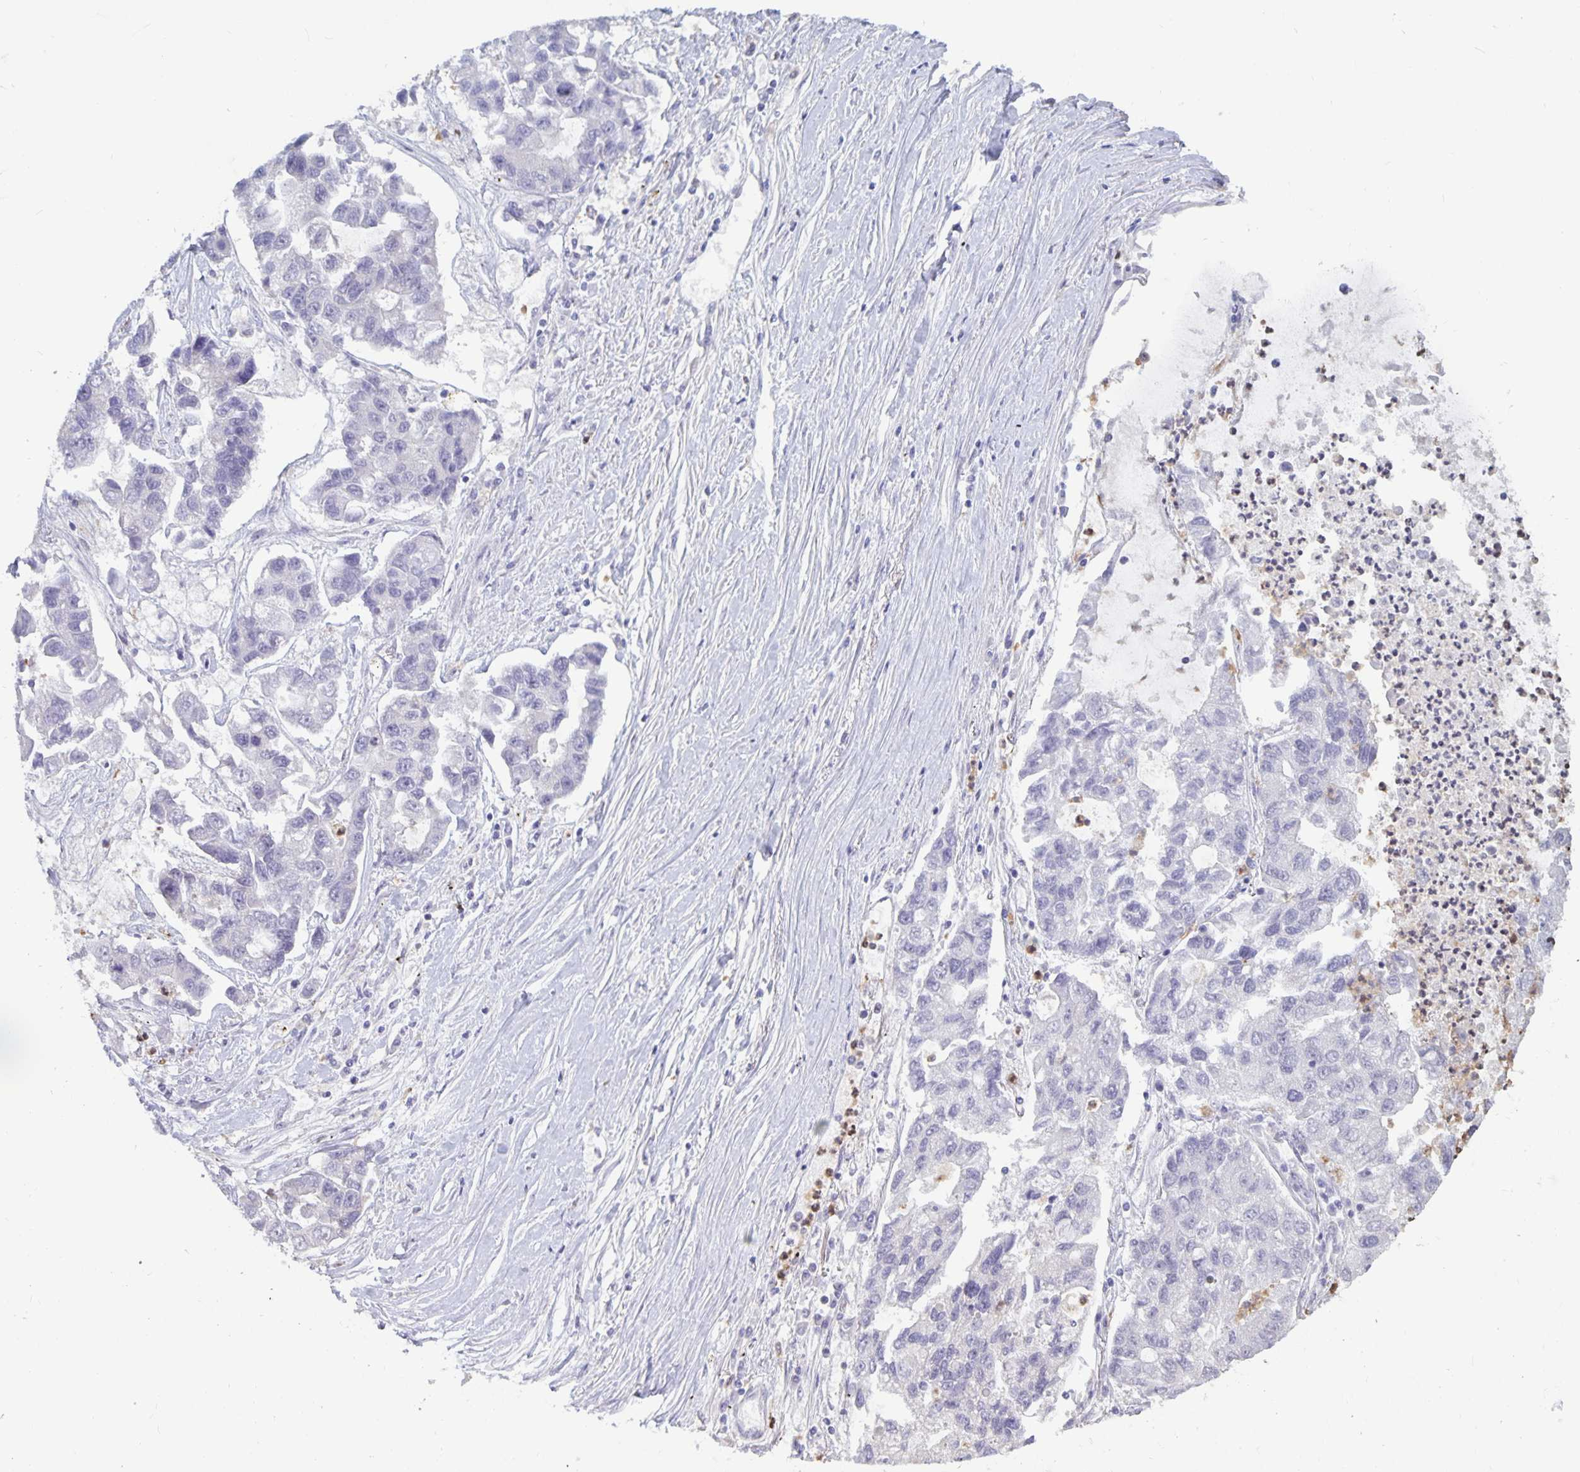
{"staining": {"intensity": "negative", "quantity": "none", "location": "none"}, "tissue": "lung cancer", "cell_type": "Tumor cells", "image_type": "cancer", "snomed": [{"axis": "morphology", "description": "Adenocarcinoma, NOS"}, {"axis": "topography", "description": "Bronchus"}, {"axis": "topography", "description": "Lung"}], "caption": "The photomicrograph exhibits no staining of tumor cells in lung cancer. Brightfield microscopy of immunohistochemistry stained with DAB (brown) and hematoxylin (blue), captured at high magnification.", "gene": "PLCB3", "patient": {"sex": "female", "age": 51}}